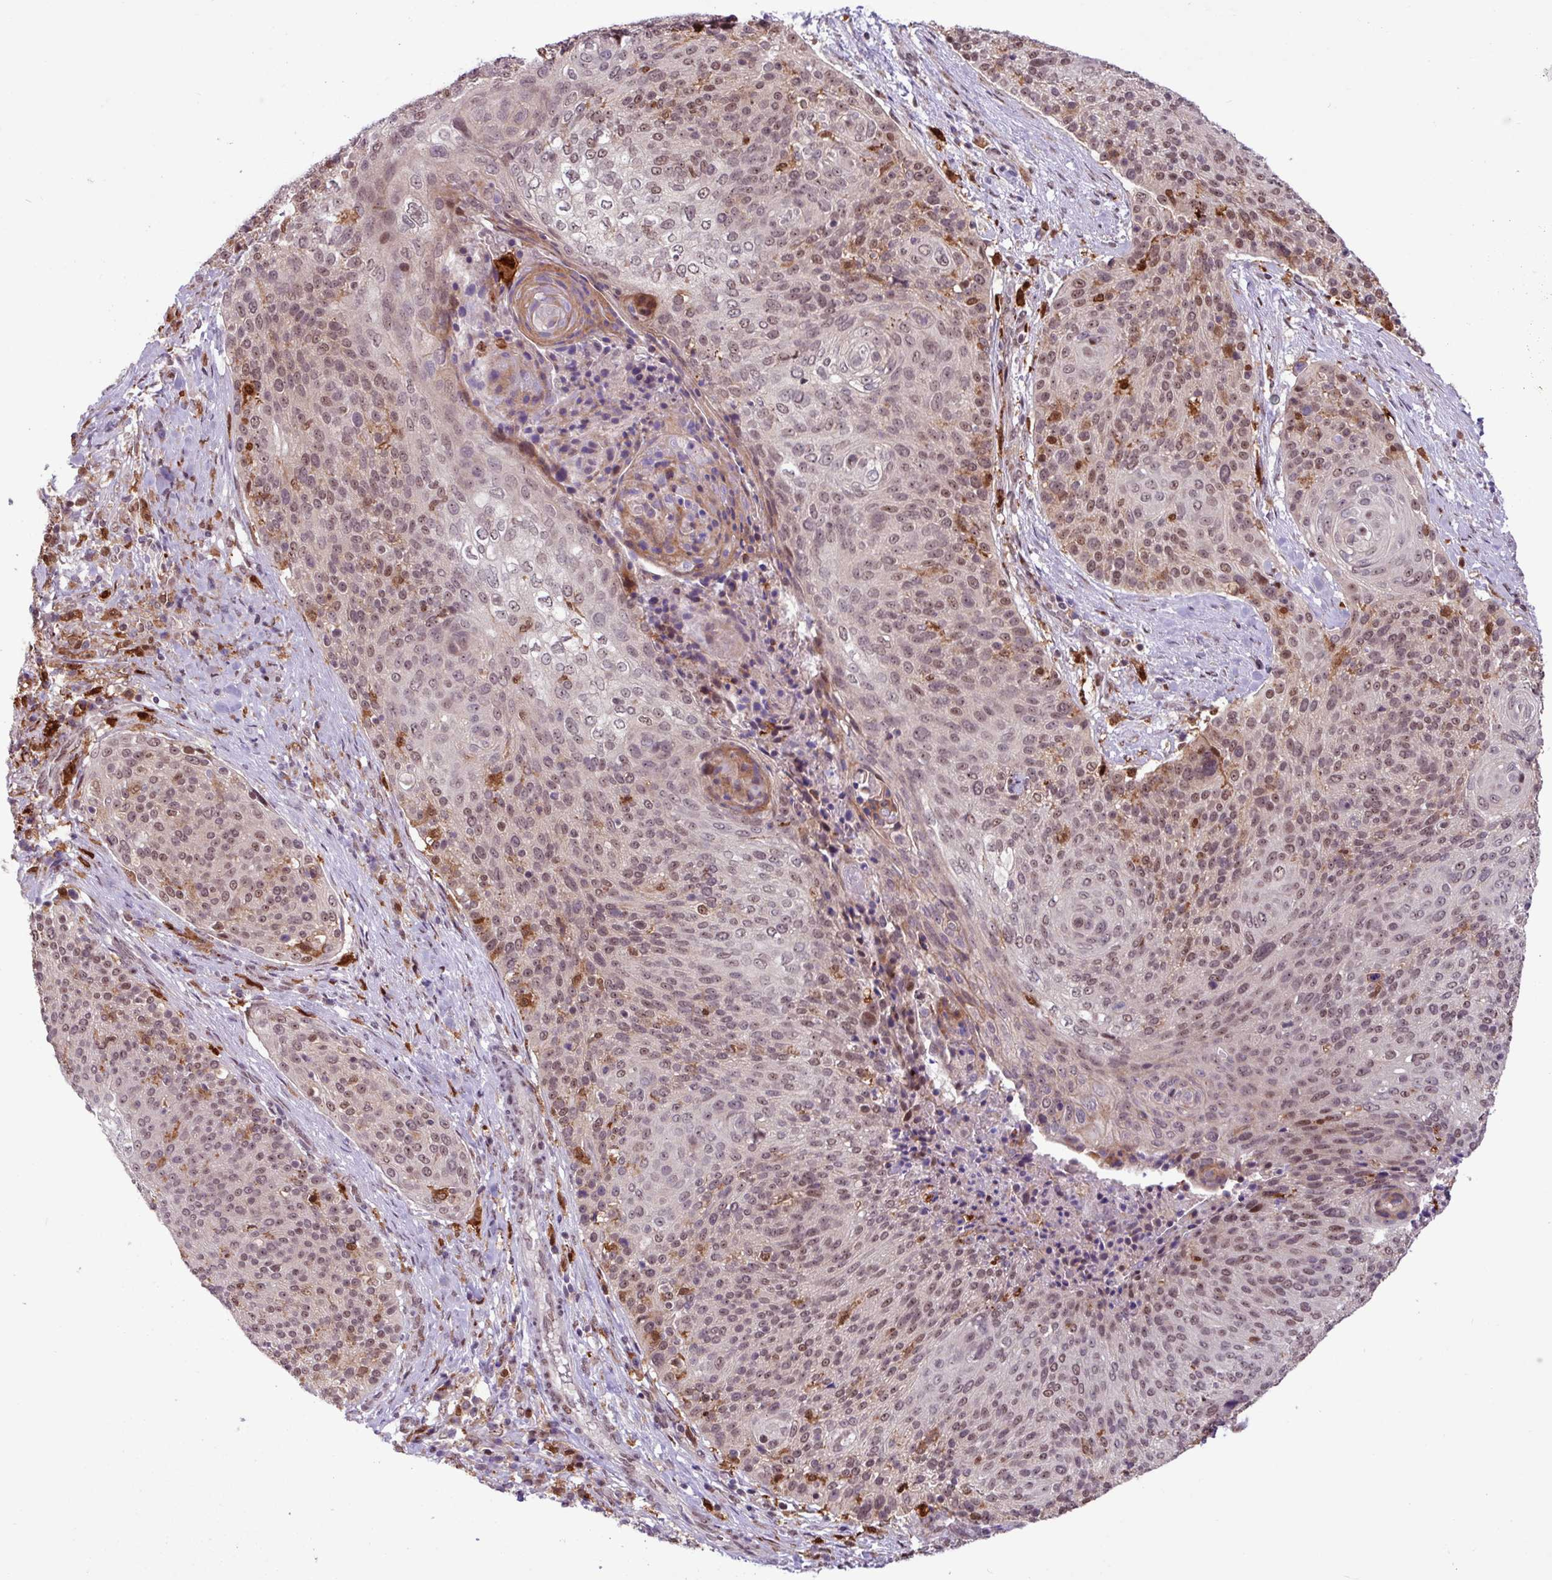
{"staining": {"intensity": "moderate", "quantity": ">75%", "location": "nuclear"}, "tissue": "cervical cancer", "cell_type": "Tumor cells", "image_type": "cancer", "snomed": [{"axis": "morphology", "description": "Squamous cell carcinoma, NOS"}, {"axis": "topography", "description": "Cervix"}], "caption": "A micrograph of human cervical cancer (squamous cell carcinoma) stained for a protein reveals moderate nuclear brown staining in tumor cells.", "gene": "BRD3", "patient": {"sex": "female", "age": 31}}